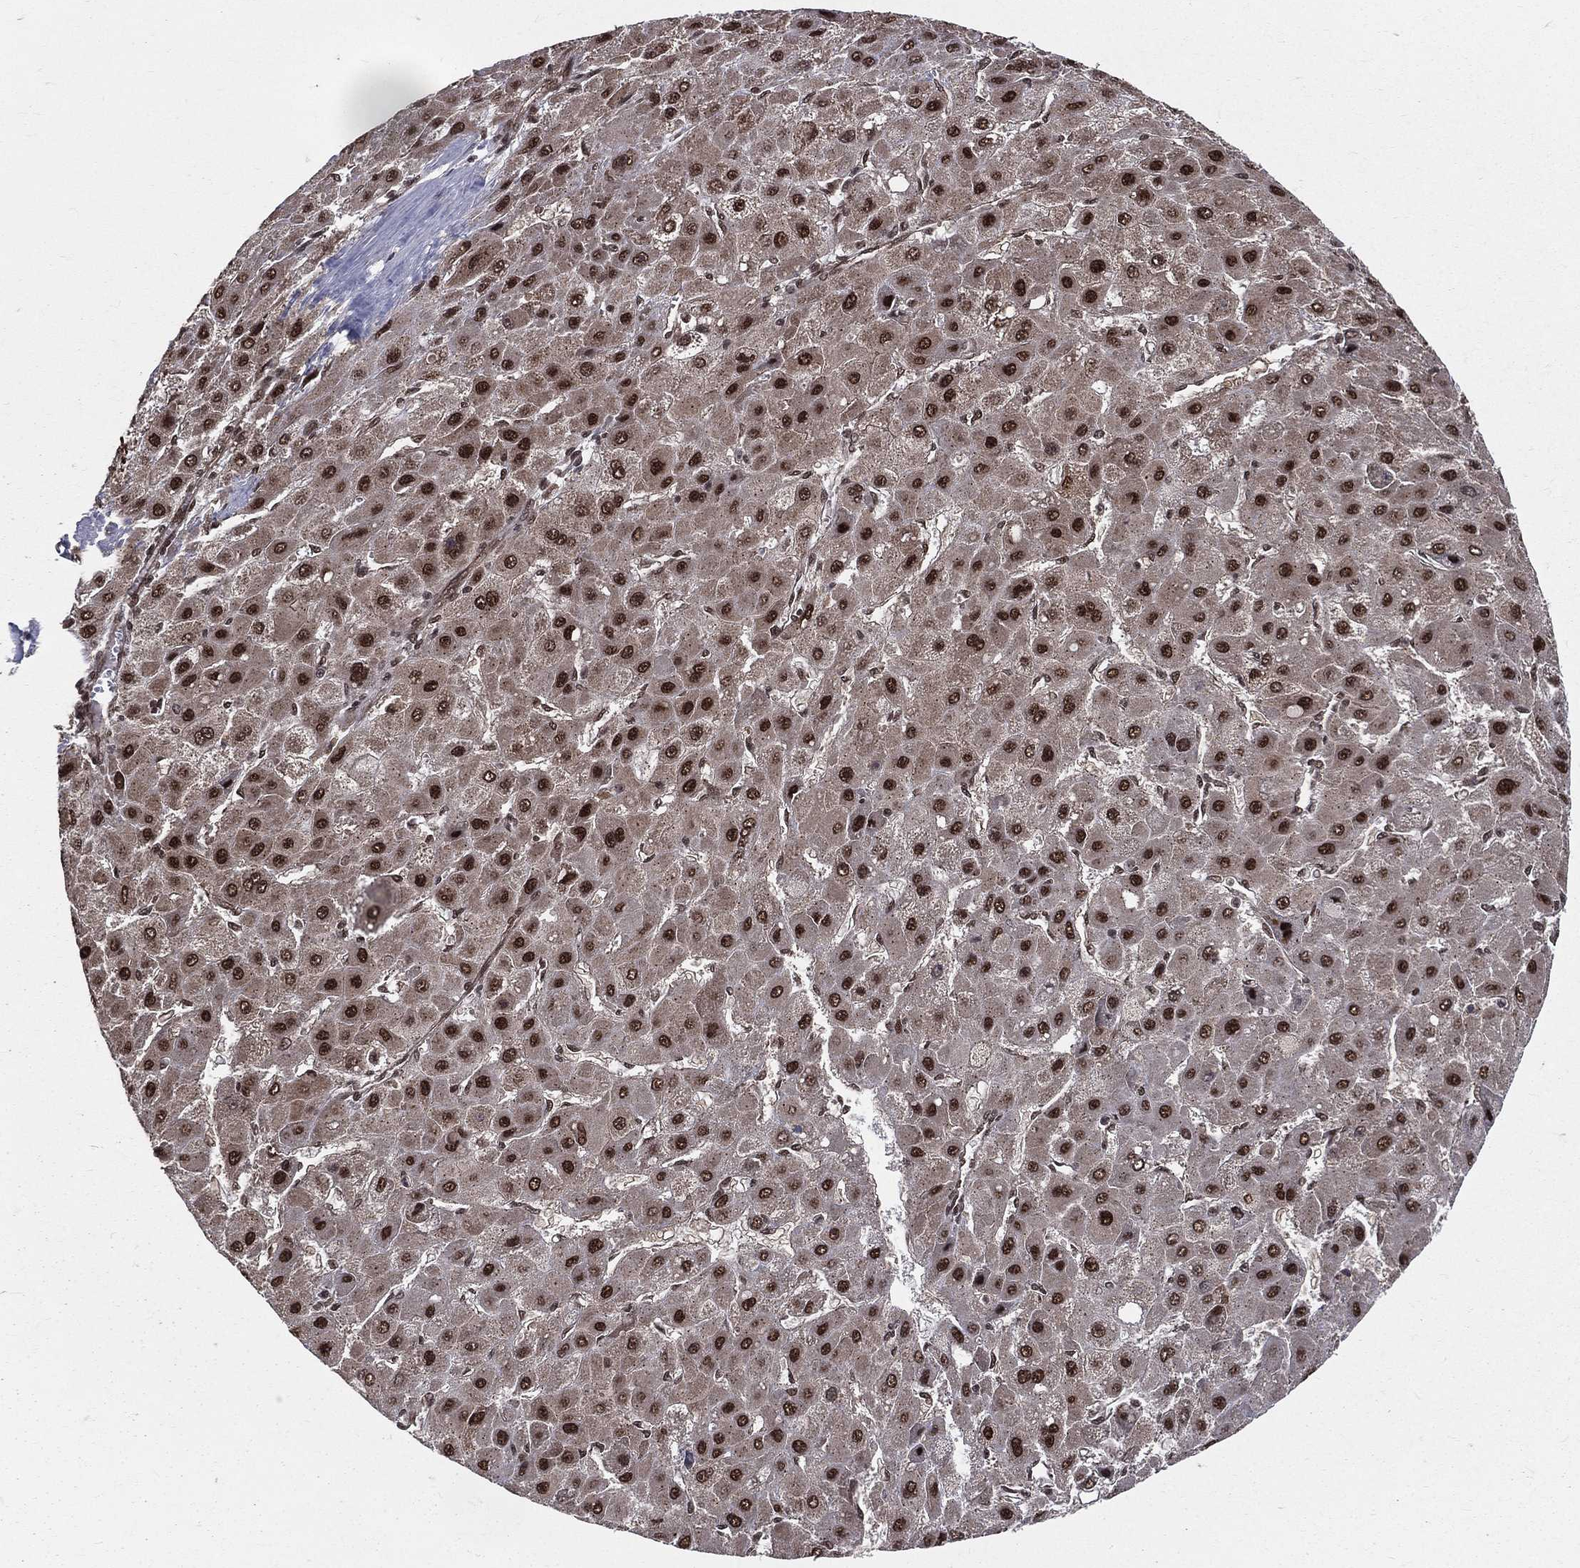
{"staining": {"intensity": "strong", "quantity": ">75%", "location": "nuclear"}, "tissue": "liver cancer", "cell_type": "Tumor cells", "image_type": "cancer", "snomed": [{"axis": "morphology", "description": "Carcinoma, Hepatocellular, NOS"}, {"axis": "topography", "description": "Liver"}], "caption": "Liver cancer tissue reveals strong nuclear positivity in approximately >75% of tumor cells, visualized by immunohistochemistry. (brown staining indicates protein expression, while blue staining denotes nuclei).", "gene": "COPS4", "patient": {"sex": "female", "age": 25}}